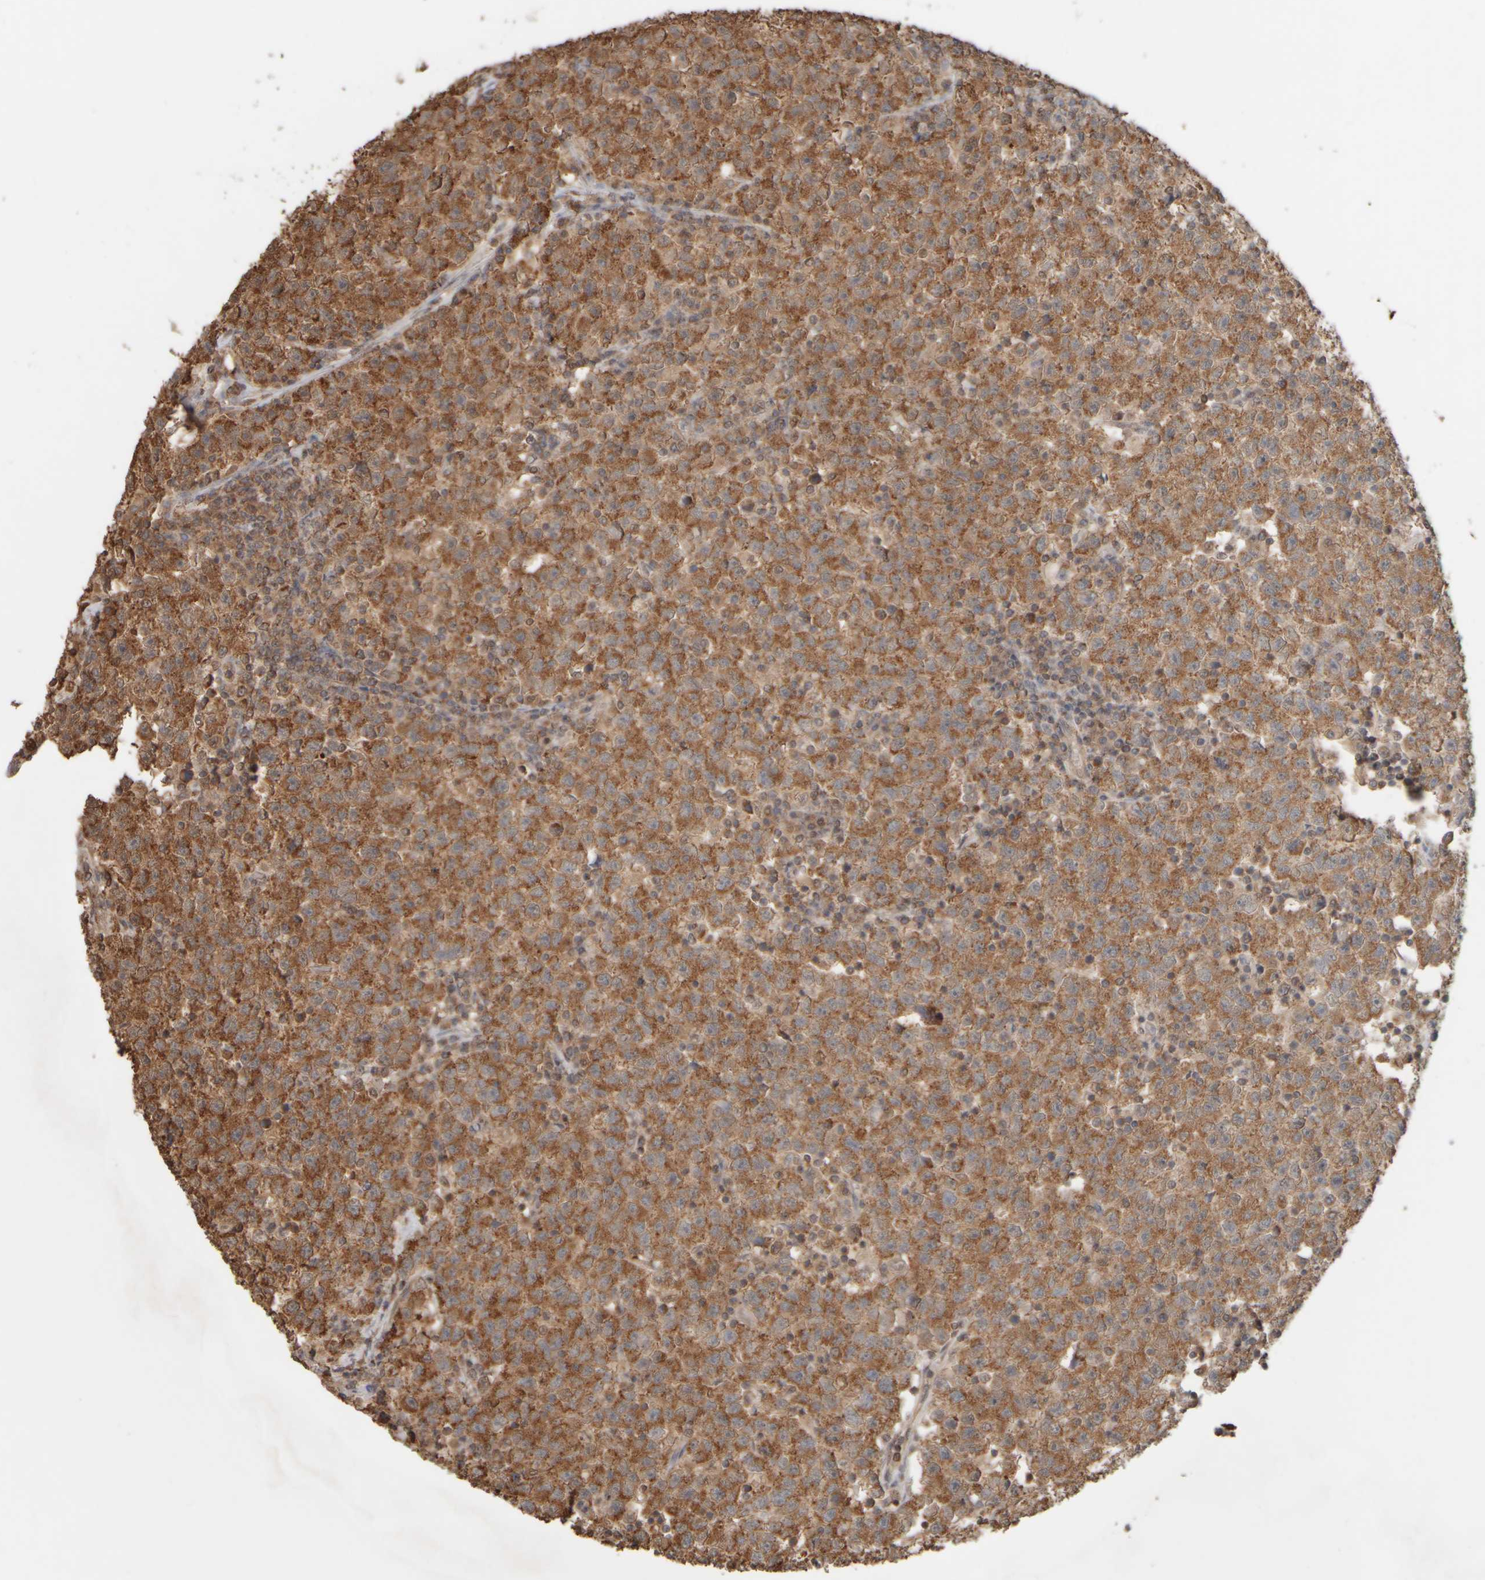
{"staining": {"intensity": "strong", "quantity": "25%-75%", "location": "cytoplasmic/membranous"}, "tissue": "testis cancer", "cell_type": "Tumor cells", "image_type": "cancer", "snomed": [{"axis": "morphology", "description": "Seminoma, NOS"}, {"axis": "topography", "description": "Testis"}], "caption": "A brown stain shows strong cytoplasmic/membranous expression of a protein in human testis cancer tumor cells.", "gene": "EIF2B3", "patient": {"sex": "male", "age": 22}}